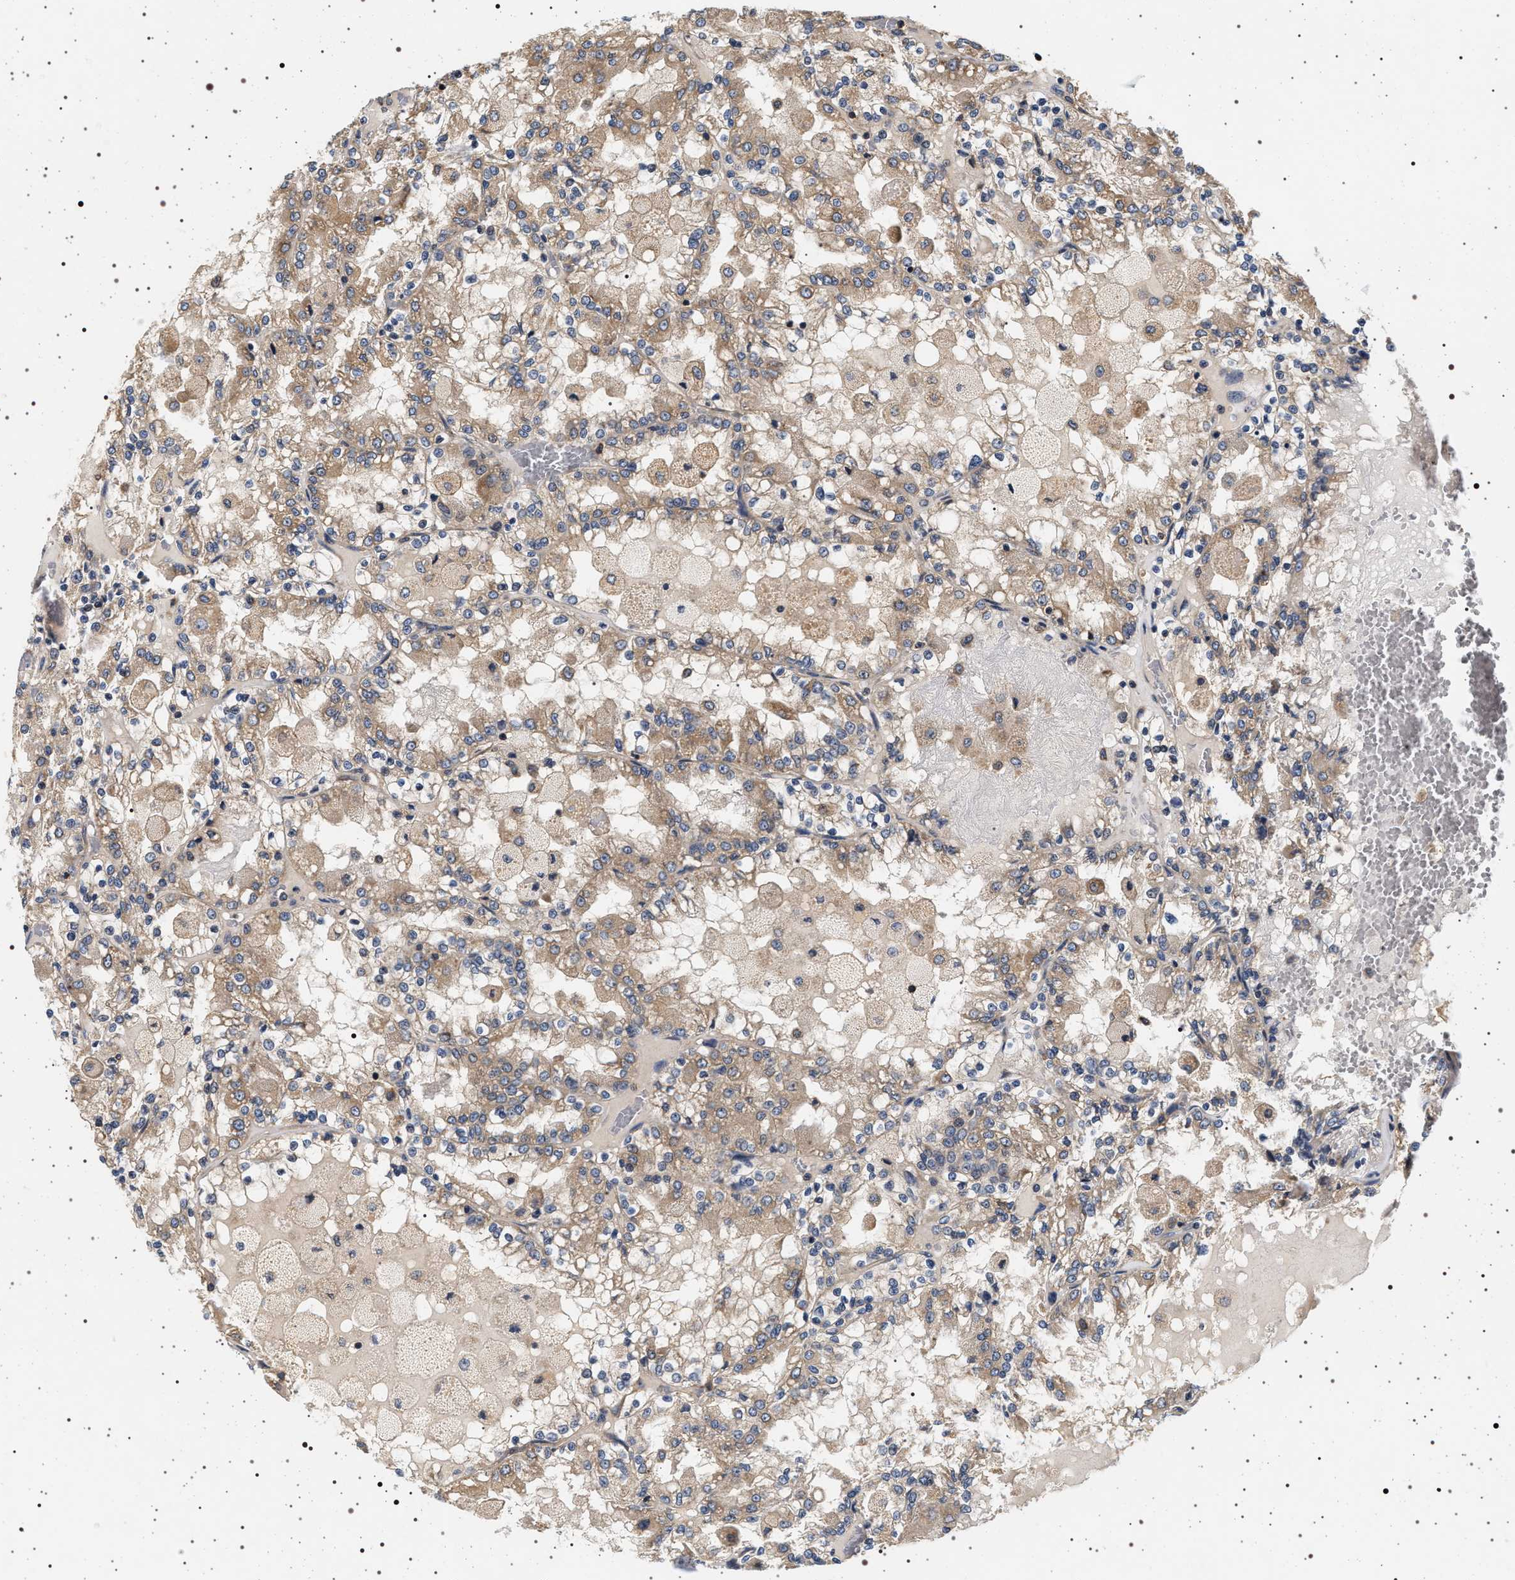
{"staining": {"intensity": "weak", "quantity": ">75%", "location": "cytoplasmic/membranous"}, "tissue": "renal cancer", "cell_type": "Tumor cells", "image_type": "cancer", "snomed": [{"axis": "morphology", "description": "Adenocarcinoma, NOS"}, {"axis": "topography", "description": "Kidney"}], "caption": "This is an image of immunohistochemistry staining of renal cancer (adenocarcinoma), which shows weak expression in the cytoplasmic/membranous of tumor cells.", "gene": "DCBLD2", "patient": {"sex": "female", "age": 56}}